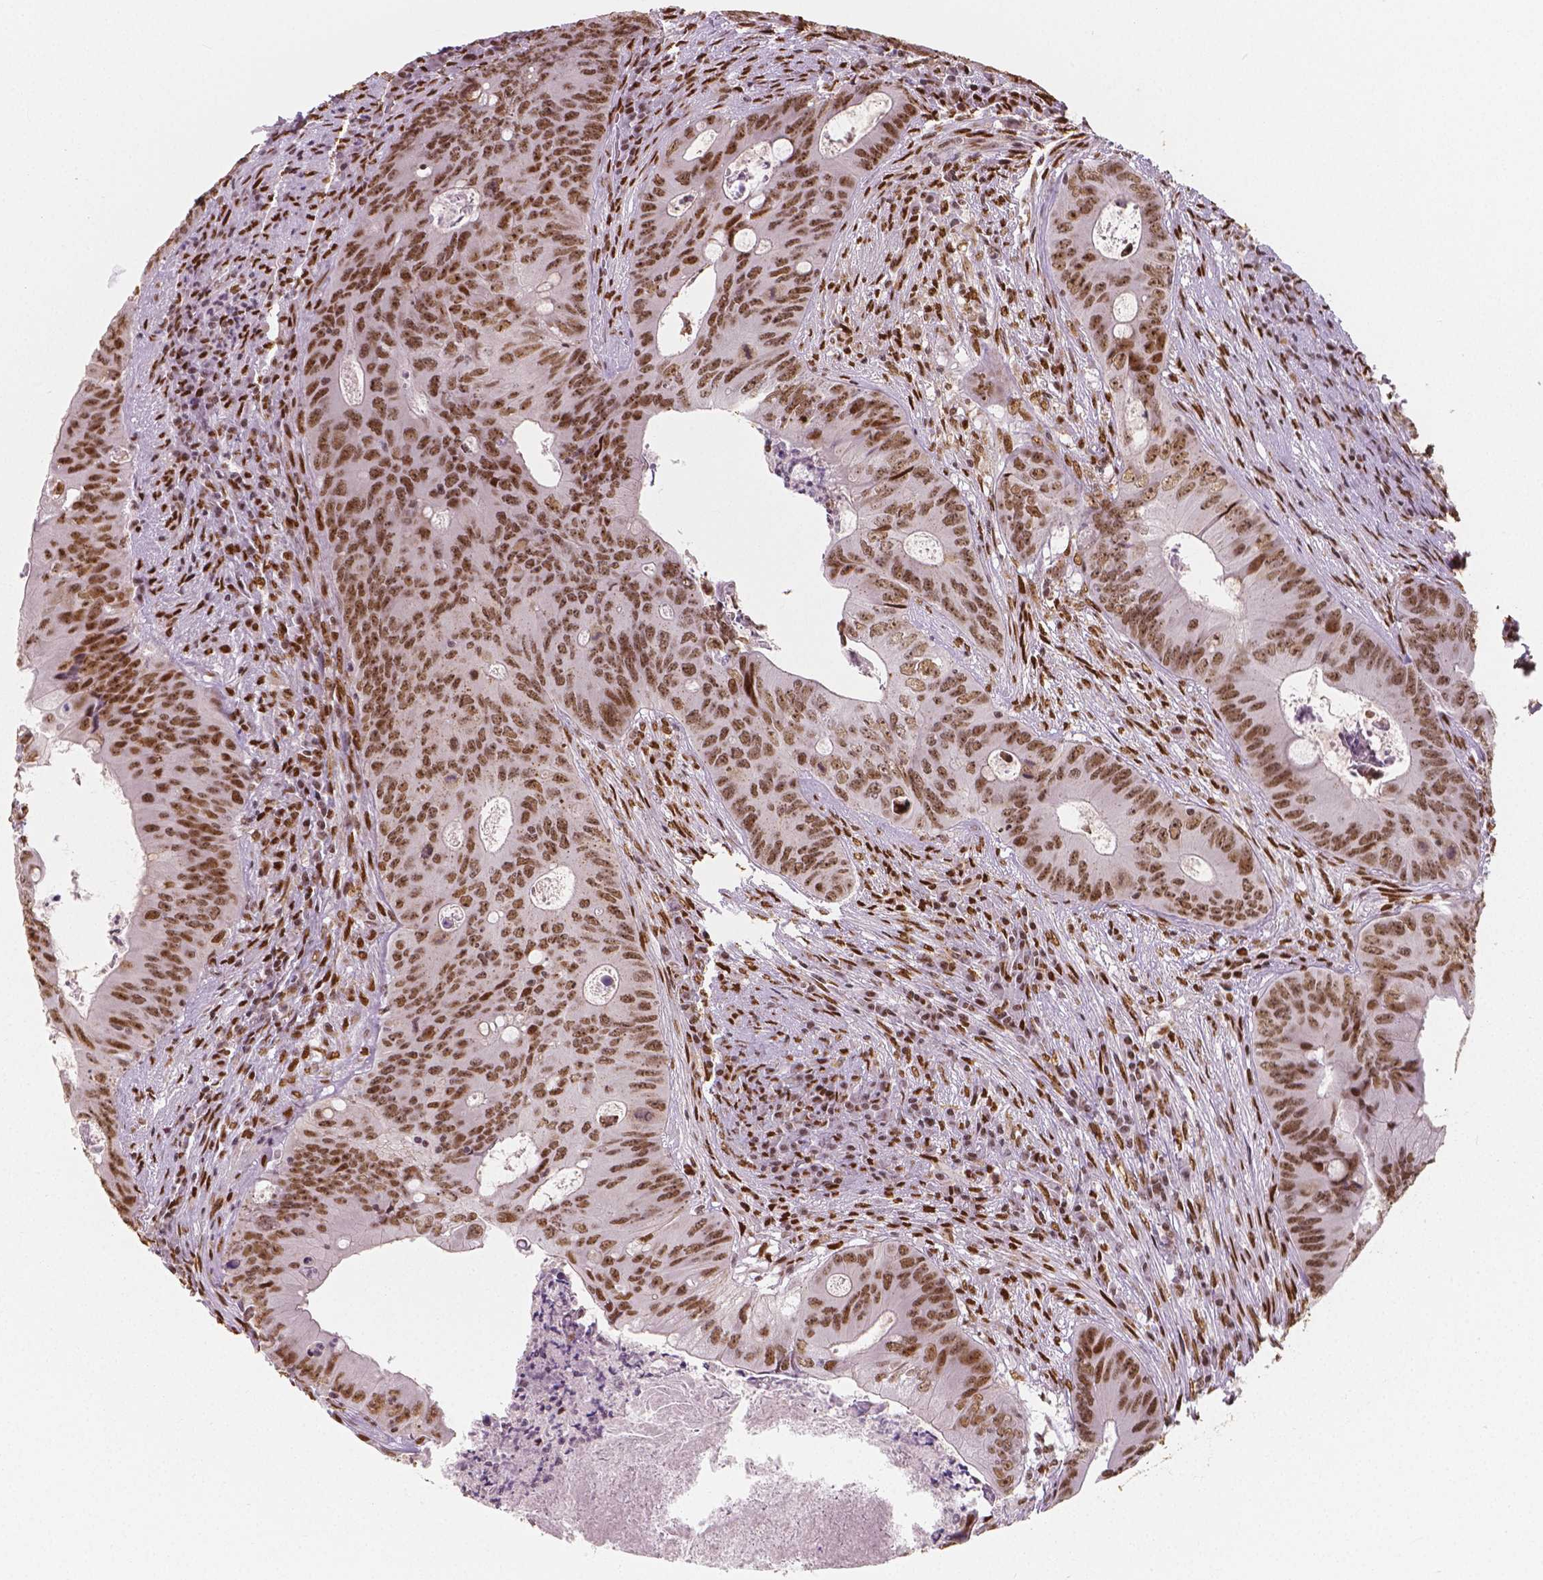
{"staining": {"intensity": "moderate", "quantity": ">75%", "location": "nuclear"}, "tissue": "colorectal cancer", "cell_type": "Tumor cells", "image_type": "cancer", "snomed": [{"axis": "morphology", "description": "Adenocarcinoma, NOS"}, {"axis": "topography", "description": "Colon"}], "caption": "An image showing moderate nuclear expression in about >75% of tumor cells in colorectal cancer (adenocarcinoma), as visualized by brown immunohistochemical staining.", "gene": "NUCKS1", "patient": {"sex": "female", "age": 74}}